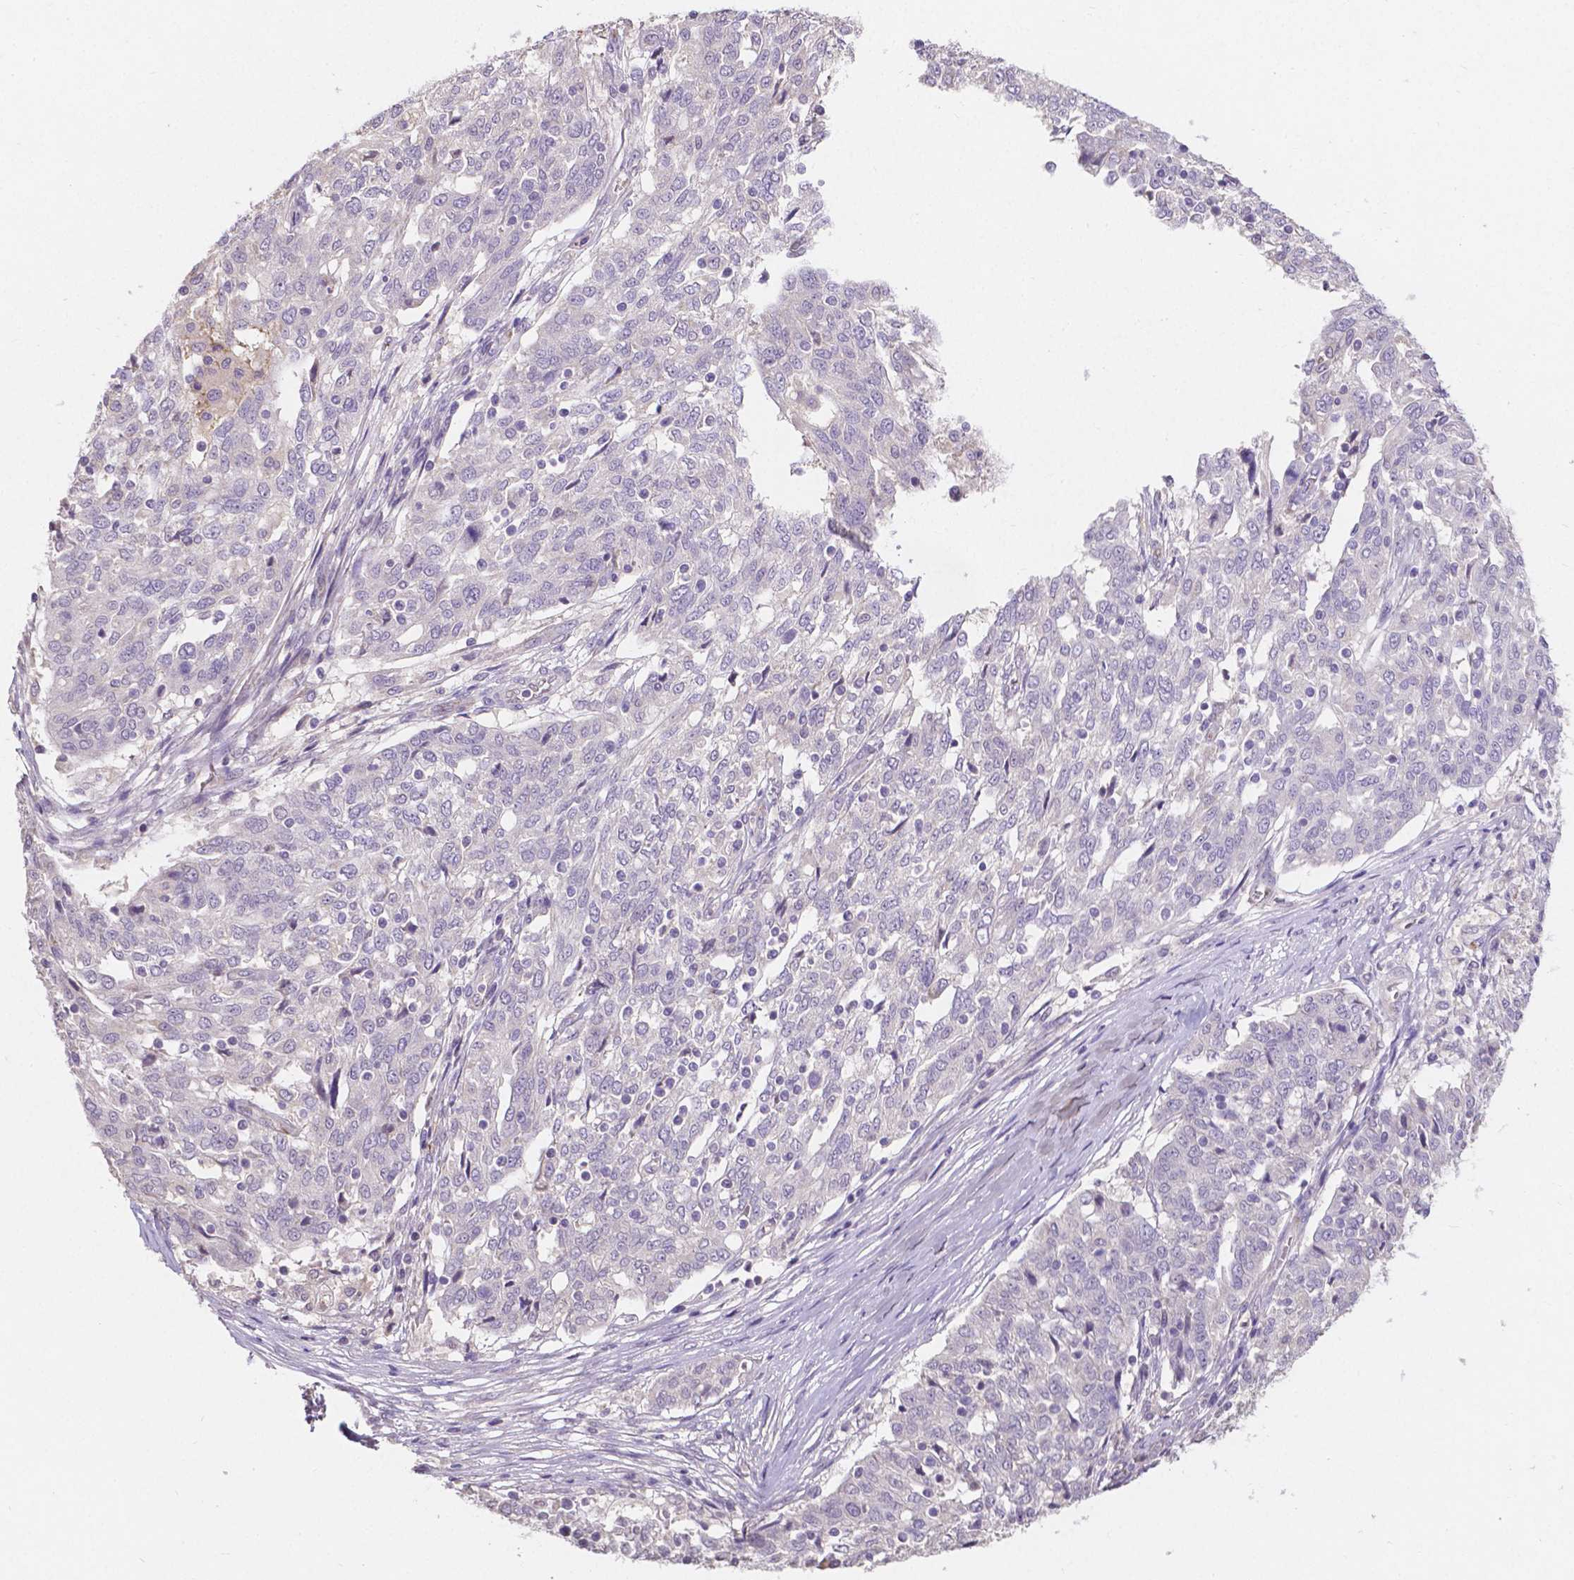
{"staining": {"intensity": "negative", "quantity": "none", "location": "none"}, "tissue": "ovarian cancer", "cell_type": "Tumor cells", "image_type": "cancer", "snomed": [{"axis": "morphology", "description": "Cystadenocarcinoma, serous, NOS"}, {"axis": "topography", "description": "Ovary"}], "caption": "DAB immunohistochemical staining of ovarian serous cystadenocarcinoma demonstrates no significant staining in tumor cells.", "gene": "ELAVL2", "patient": {"sex": "female", "age": 67}}